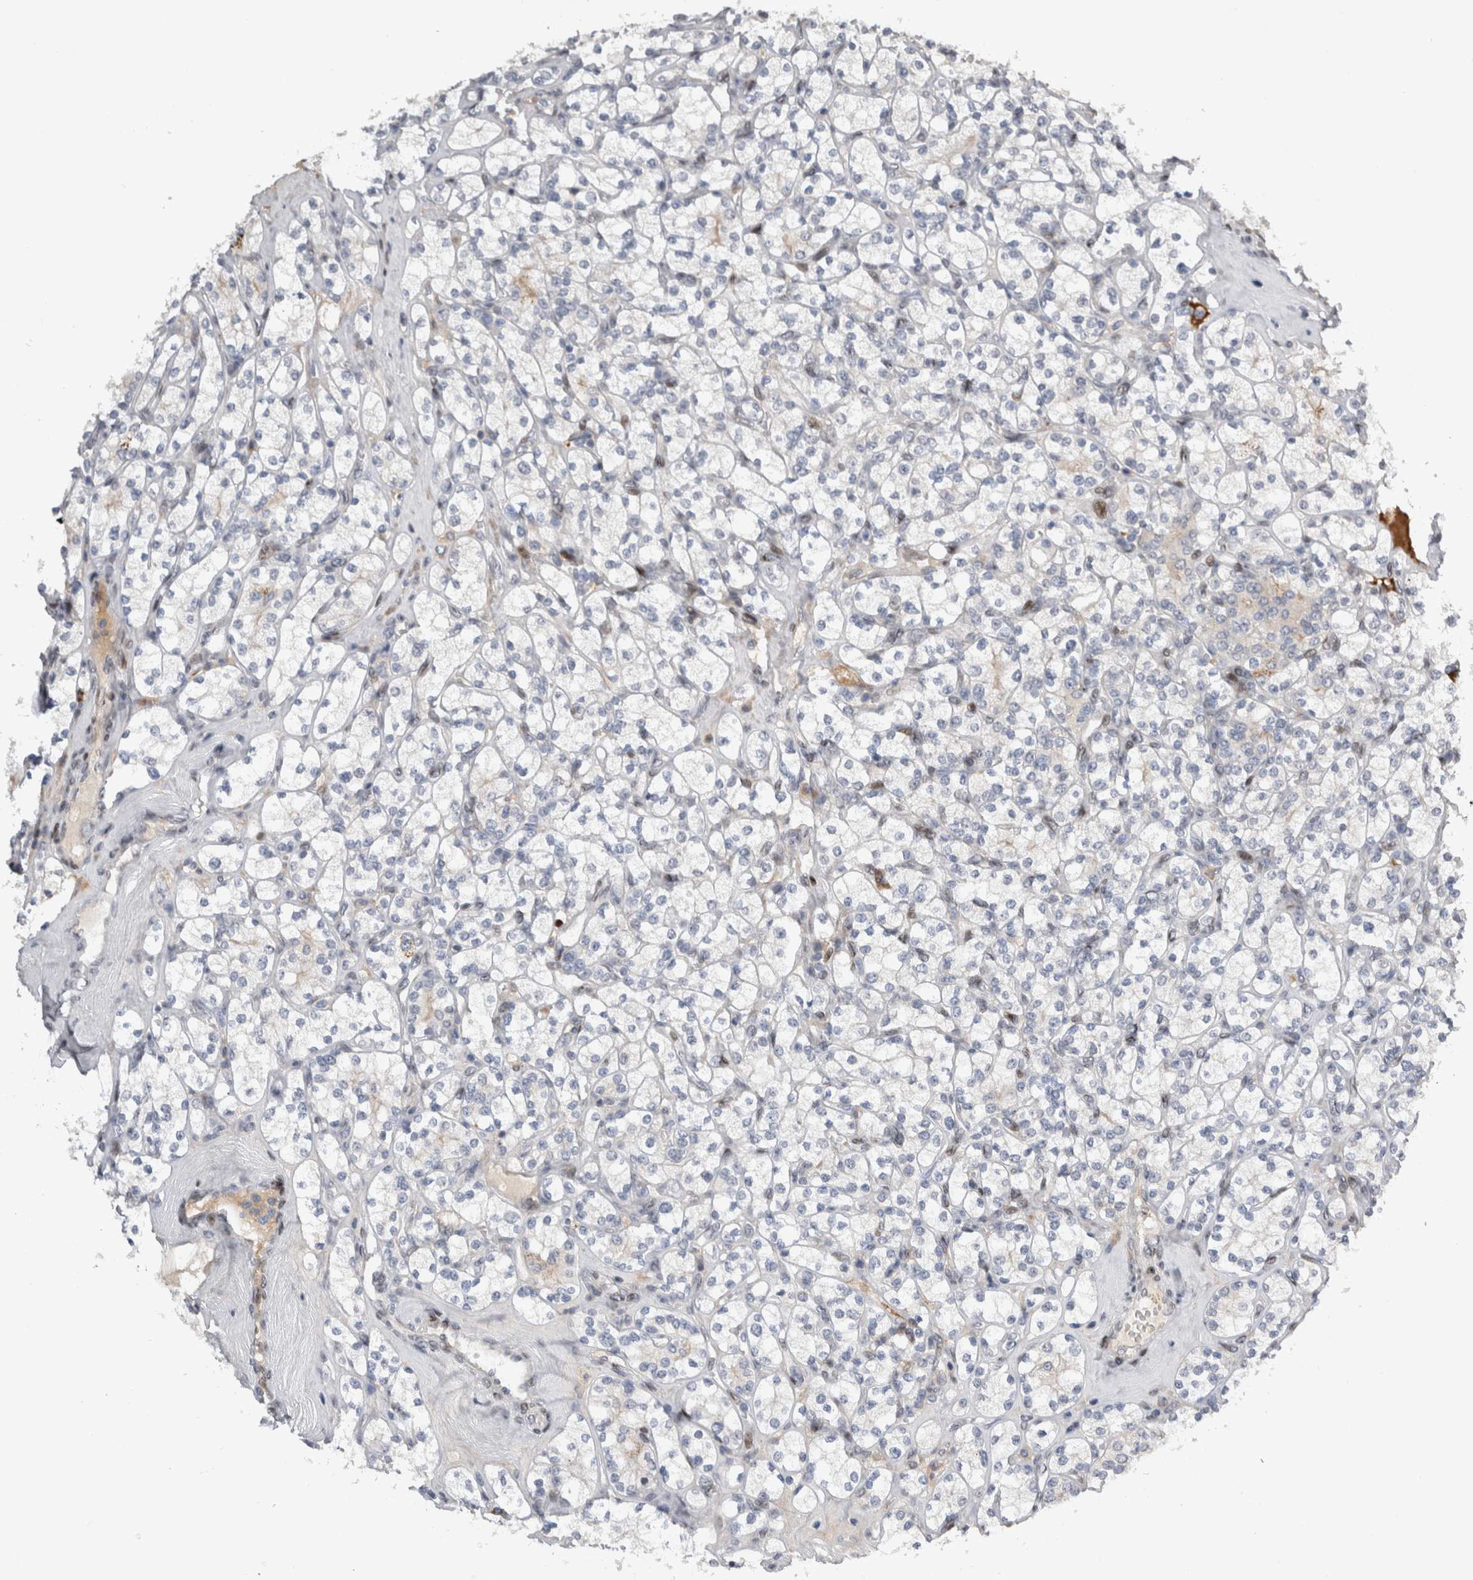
{"staining": {"intensity": "negative", "quantity": "none", "location": "none"}, "tissue": "renal cancer", "cell_type": "Tumor cells", "image_type": "cancer", "snomed": [{"axis": "morphology", "description": "Adenocarcinoma, NOS"}, {"axis": "topography", "description": "Kidney"}], "caption": "Immunohistochemistry (IHC) histopathology image of renal adenocarcinoma stained for a protein (brown), which demonstrates no expression in tumor cells.", "gene": "DMTN", "patient": {"sex": "male", "age": 77}}